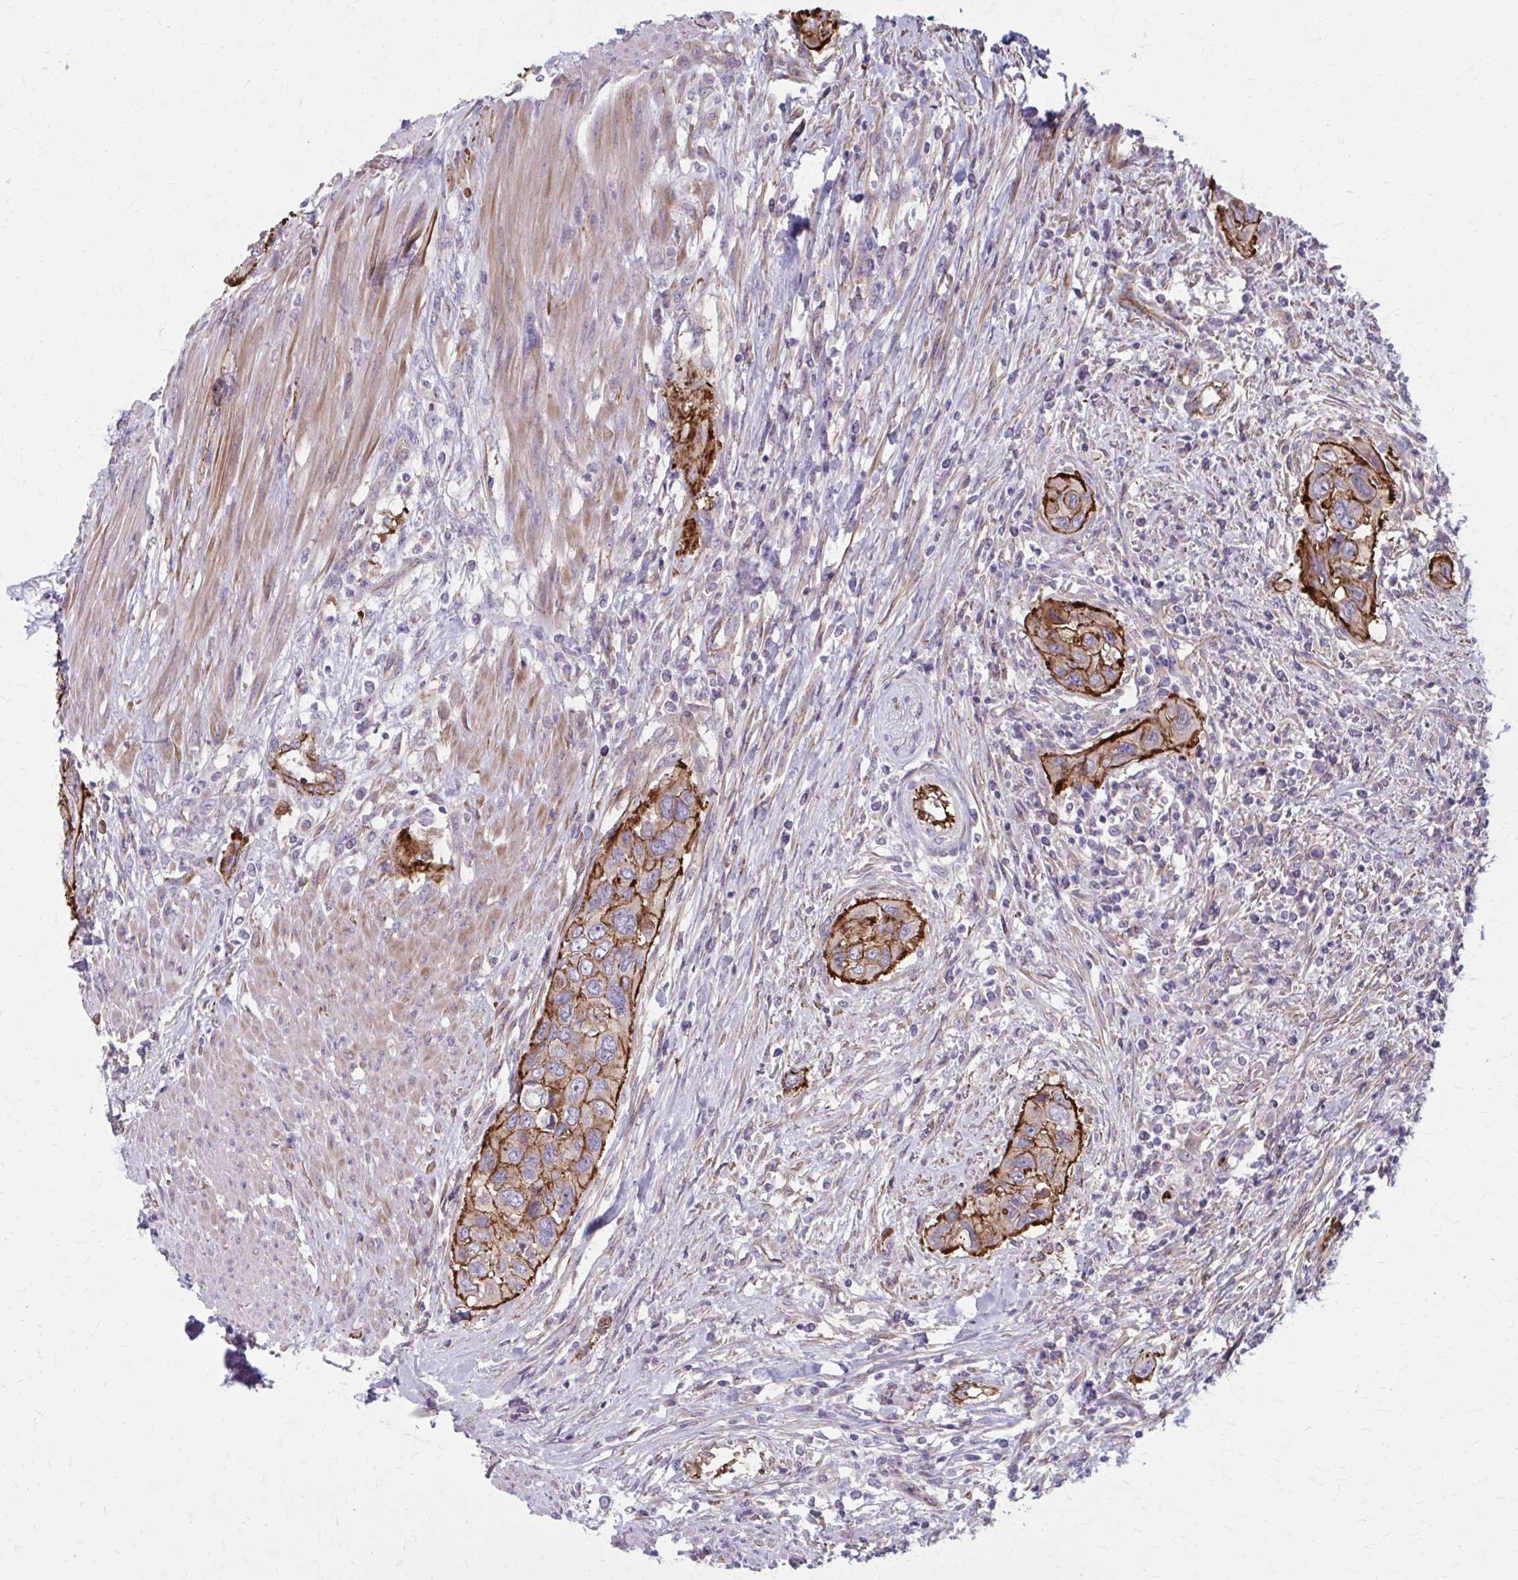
{"staining": {"intensity": "strong", "quantity": ">75%", "location": "cytoplasmic/membranous"}, "tissue": "urothelial cancer", "cell_type": "Tumor cells", "image_type": "cancer", "snomed": [{"axis": "morphology", "description": "Urothelial carcinoma, High grade"}, {"axis": "topography", "description": "Urinary bladder"}], "caption": "A brown stain shows strong cytoplasmic/membranous staining of a protein in urothelial cancer tumor cells. (DAB = brown stain, brightfield microscopy at high magnification).", "gene": "ZDHHC7", "patient": {"sex": "female", "age": 60}}